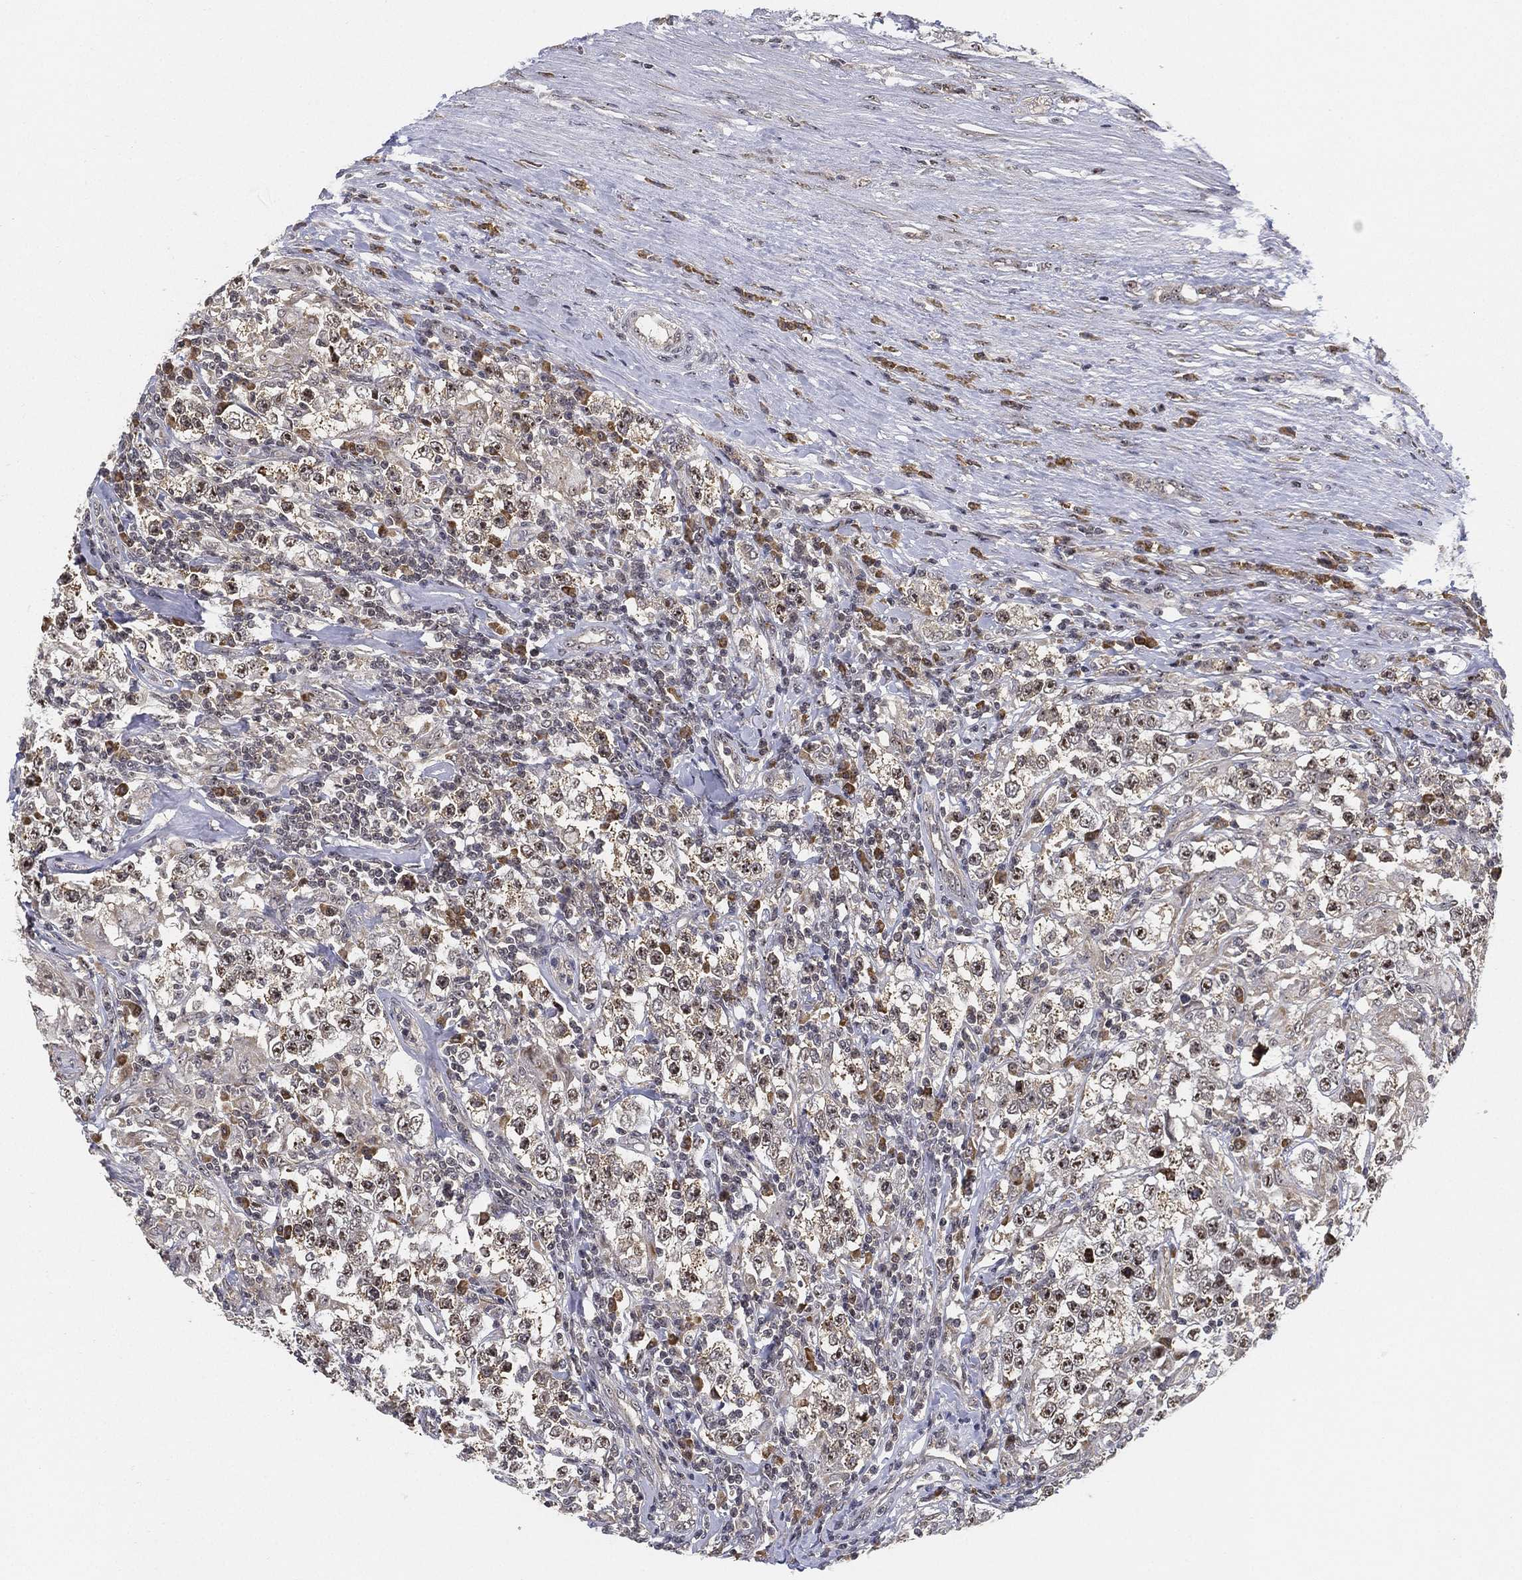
{"staining": {"intensity": "moderate", "quantity": "<25%", "location": "nuclear"}, "tissue": "testis cancer", "cell_type": "Tumor cells", "image_type": "cancer", "snomed": [{"axis": "morphology", "description": "Seminoma, NOS"}, {"axis": "morphology", "description": "Carcinoma, Embryonal, NOS"}, {"axis": "topography", "description": "Testis"}], "caption": "Immunohistochemistry of testis cancer (embryonal carcinoma) demonstrates low levels of moderate nuclear expression in approximately <25% of tumor cells.", "gene": "PPP1R16B", "patient": {"sex": "male", "age": 41}}